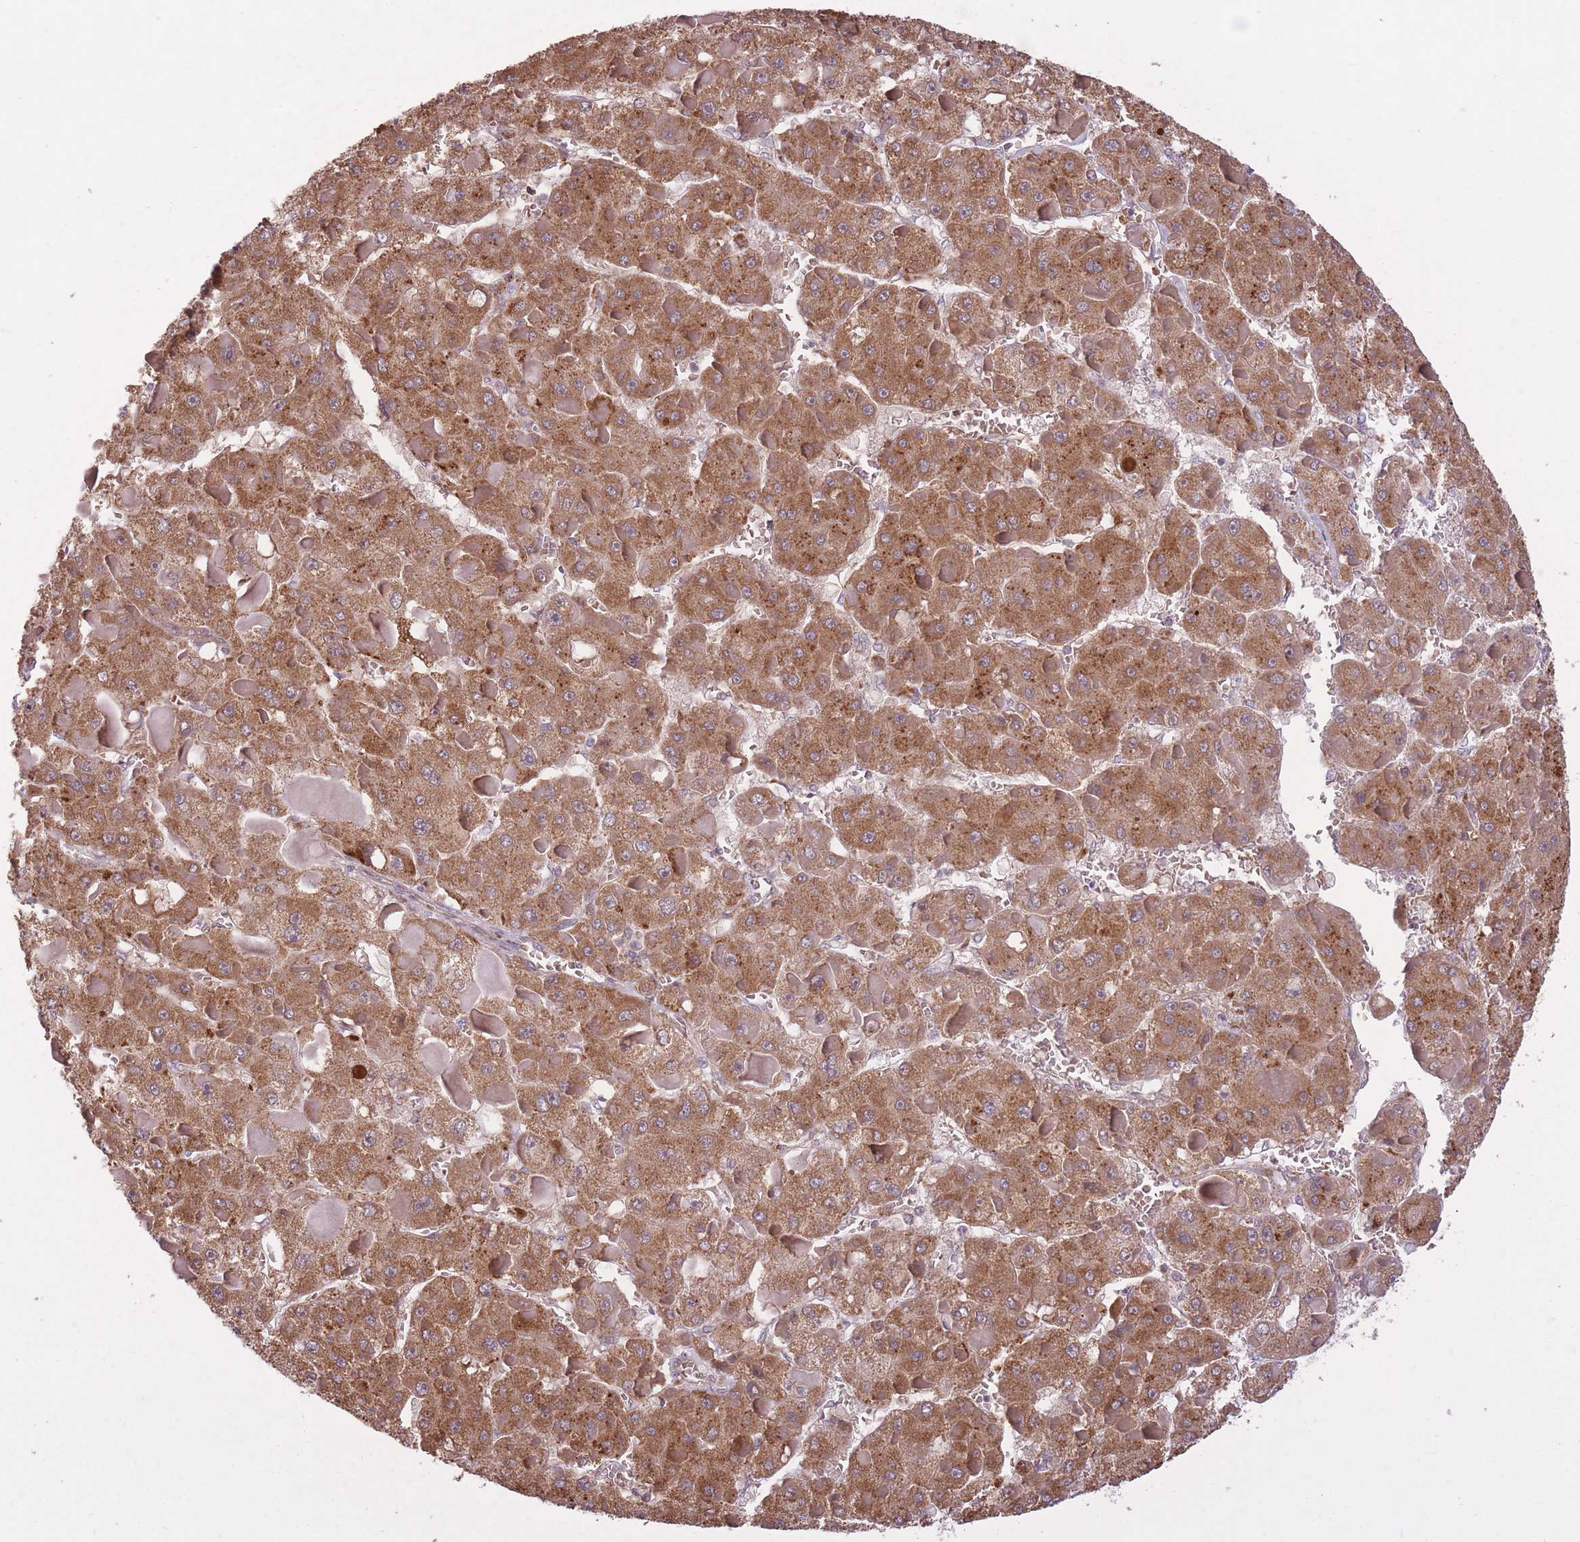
{"staining": {"intensity": "moderate", "quantity": ">75%", "location": "cytoplasmic/membranous"}, "tissue": "liver cancer", "cell_type": "Tumor cells", "image_type": "cancer", "snomed": [{"axis": "morphology", "description": "Carcinoma, Hepatocellular, NOS"}, {"axis": "topography", "description": "Liver"}], "caption": "Human hepatocellular carcinoma (liver) stained with a brown dye demonstrates moderate cytoplasmic/membranous positive positivity in about >75% of tumor cells.", "gene": "POLR3F", "patient": {"sex": "female", "age": 73}}